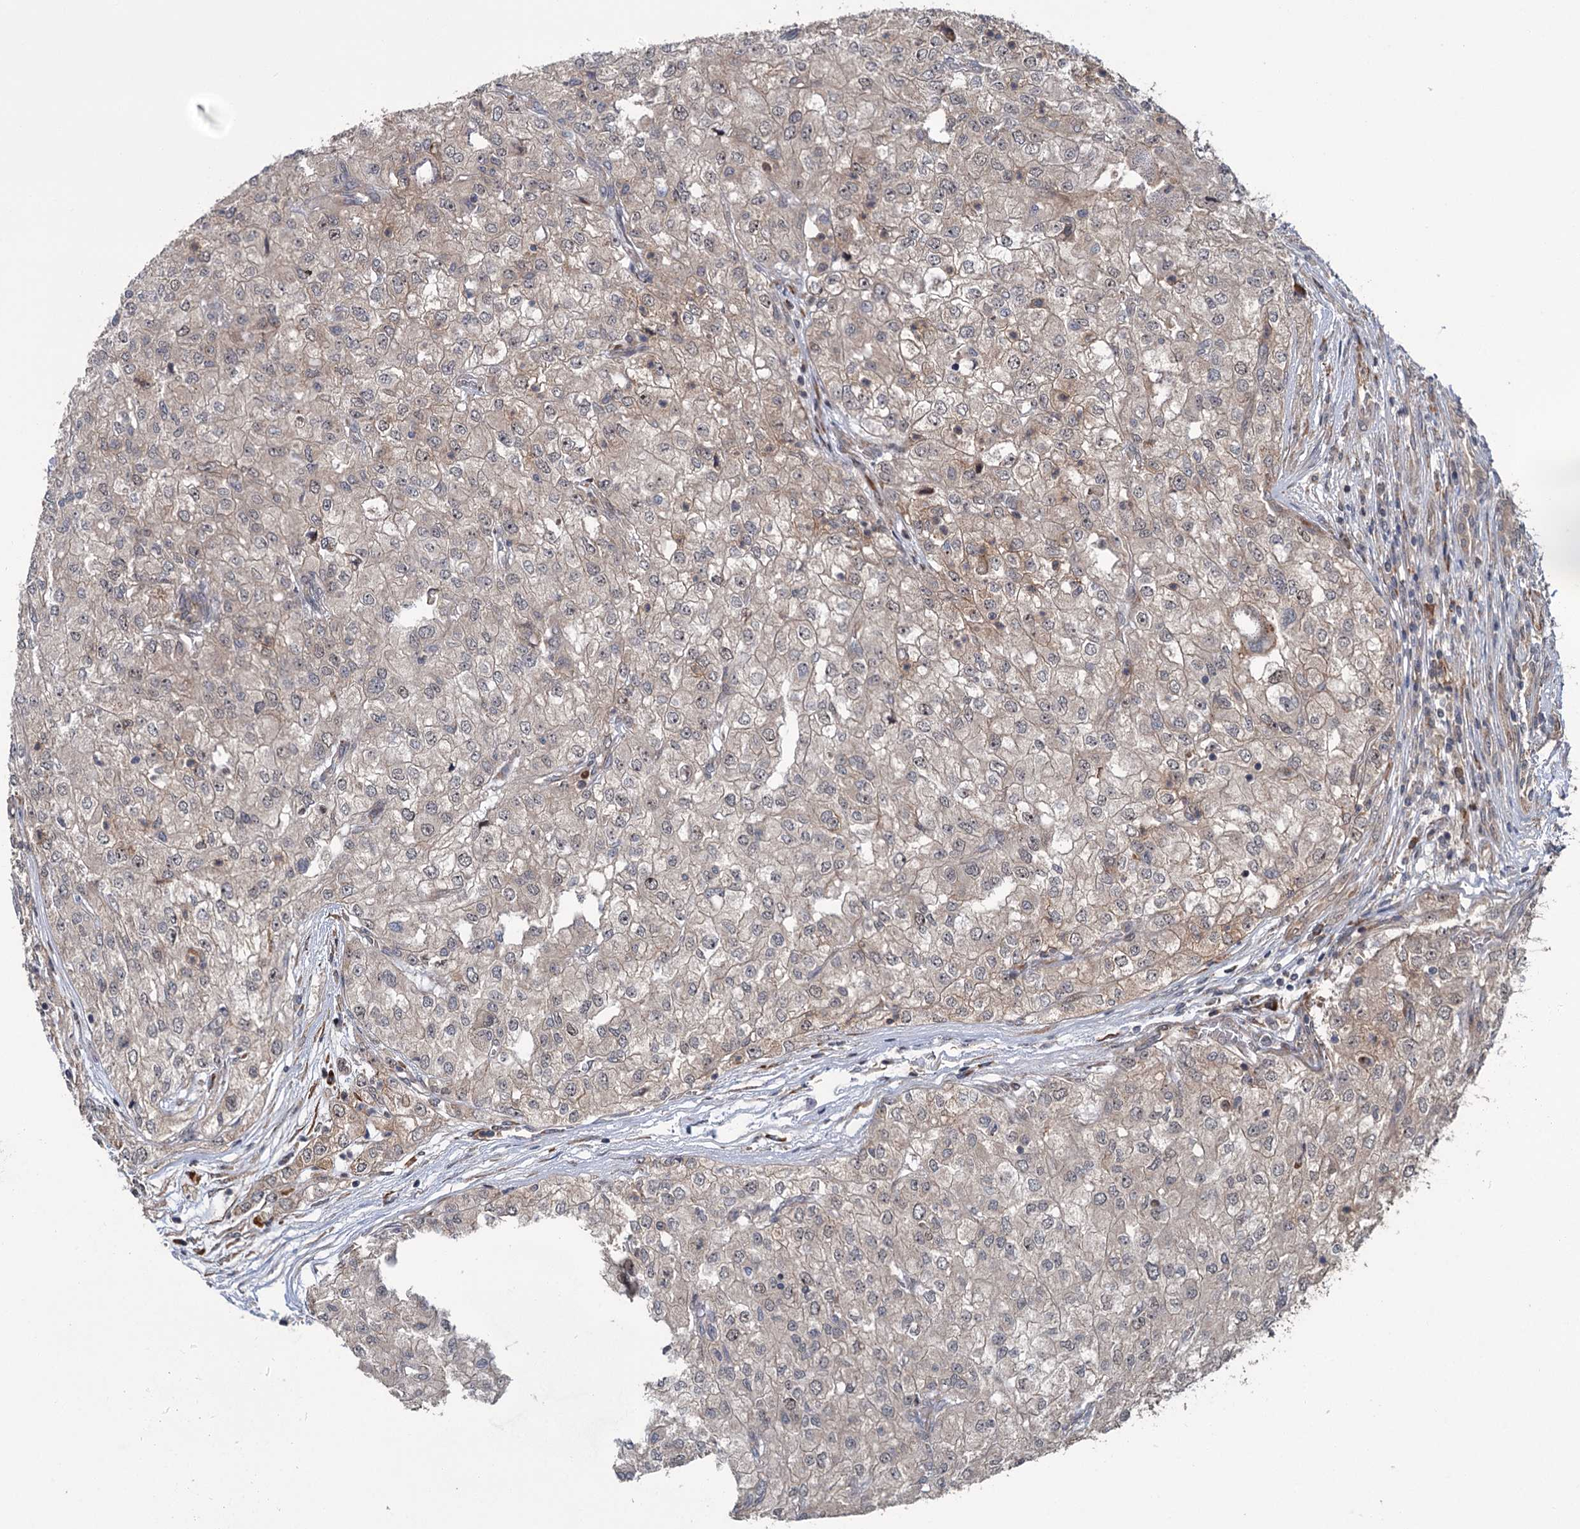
{"staining": {"intensity": "weak", "quantity": "<25%", "location": "cytoplasmic/membranous"}, "tissue": "renal cancer", "cell_type": "Tumor cells", "image_type": "cancer", "snomed": [{"axis": "morphology", "description": "Adenocarcinoma, NOS"}, {"axis": "topography", "description": "Kidney"}], "caption": "High power microscopy histopathology image of an IHC micrograph of renal cancer, revealing no significant expression in tumor cells. (DAB immunohistochemistry (IHC) with hematoxylin counter stain).", "gene": "KANSL2", "patient": {"sex": "female", "age": 54}}